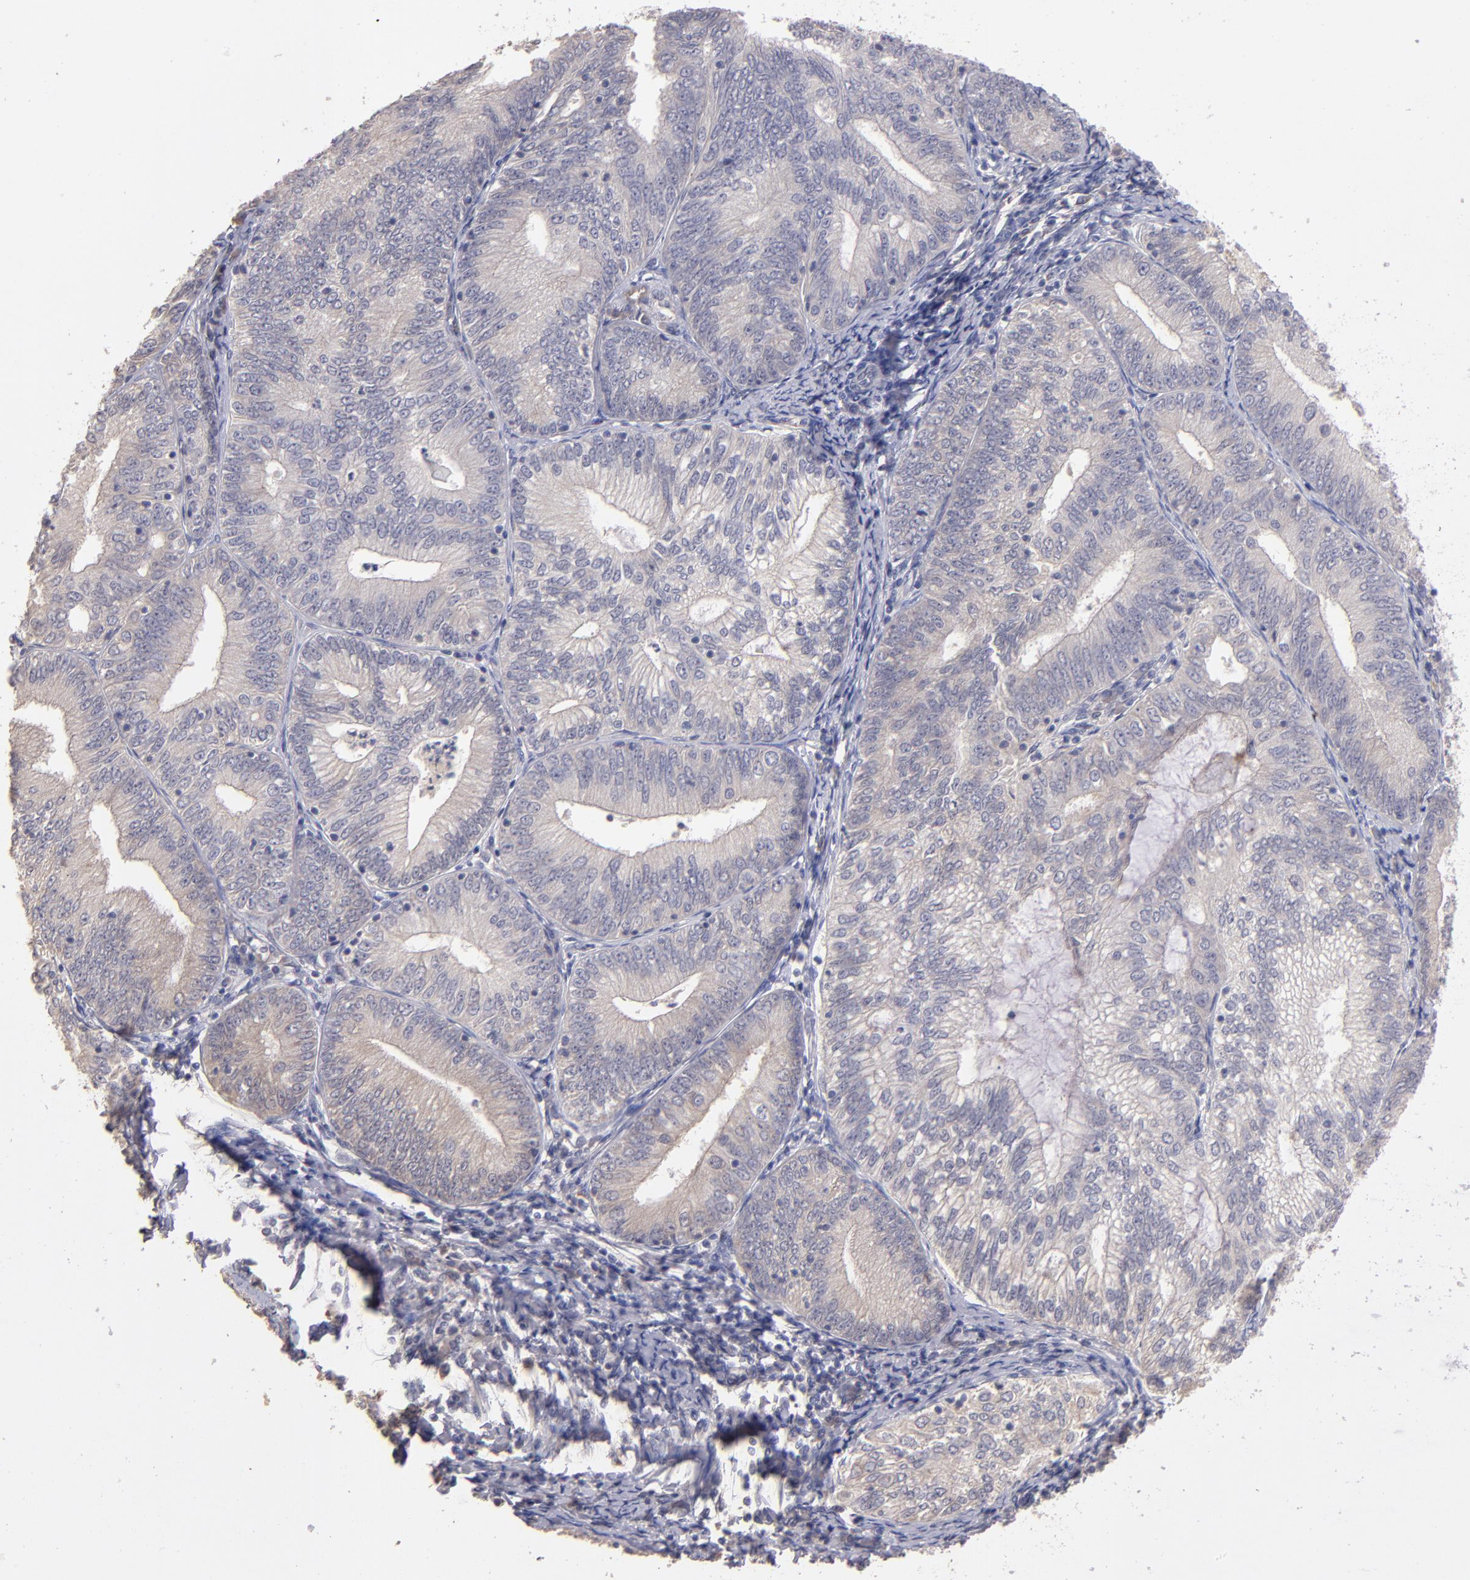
{"staining": {"intensity": "negative", "quantity": "none", "location": "none"}, "tissue": "endometrial cancer", "cell_type": "Tumor cells", "image_type": "cancer", "snomed": [{"axis": "morphology", "description": "Adenocarcinoma, NOS"}, {"axis": "topography", "description": "Endometrium"}], "caption": "Tumor cells are negative for protein expression in human adenocarcinoma (endometrial). The staining was performed using DAB (3,3'-diaminobenzidine) to visualize the protein expression in brown, while the nuclei were stained in blue with hematoxylin (Magnification: 20x).", "gene": "GNAZ", "patient": {"sex": "female", "age": 69}}